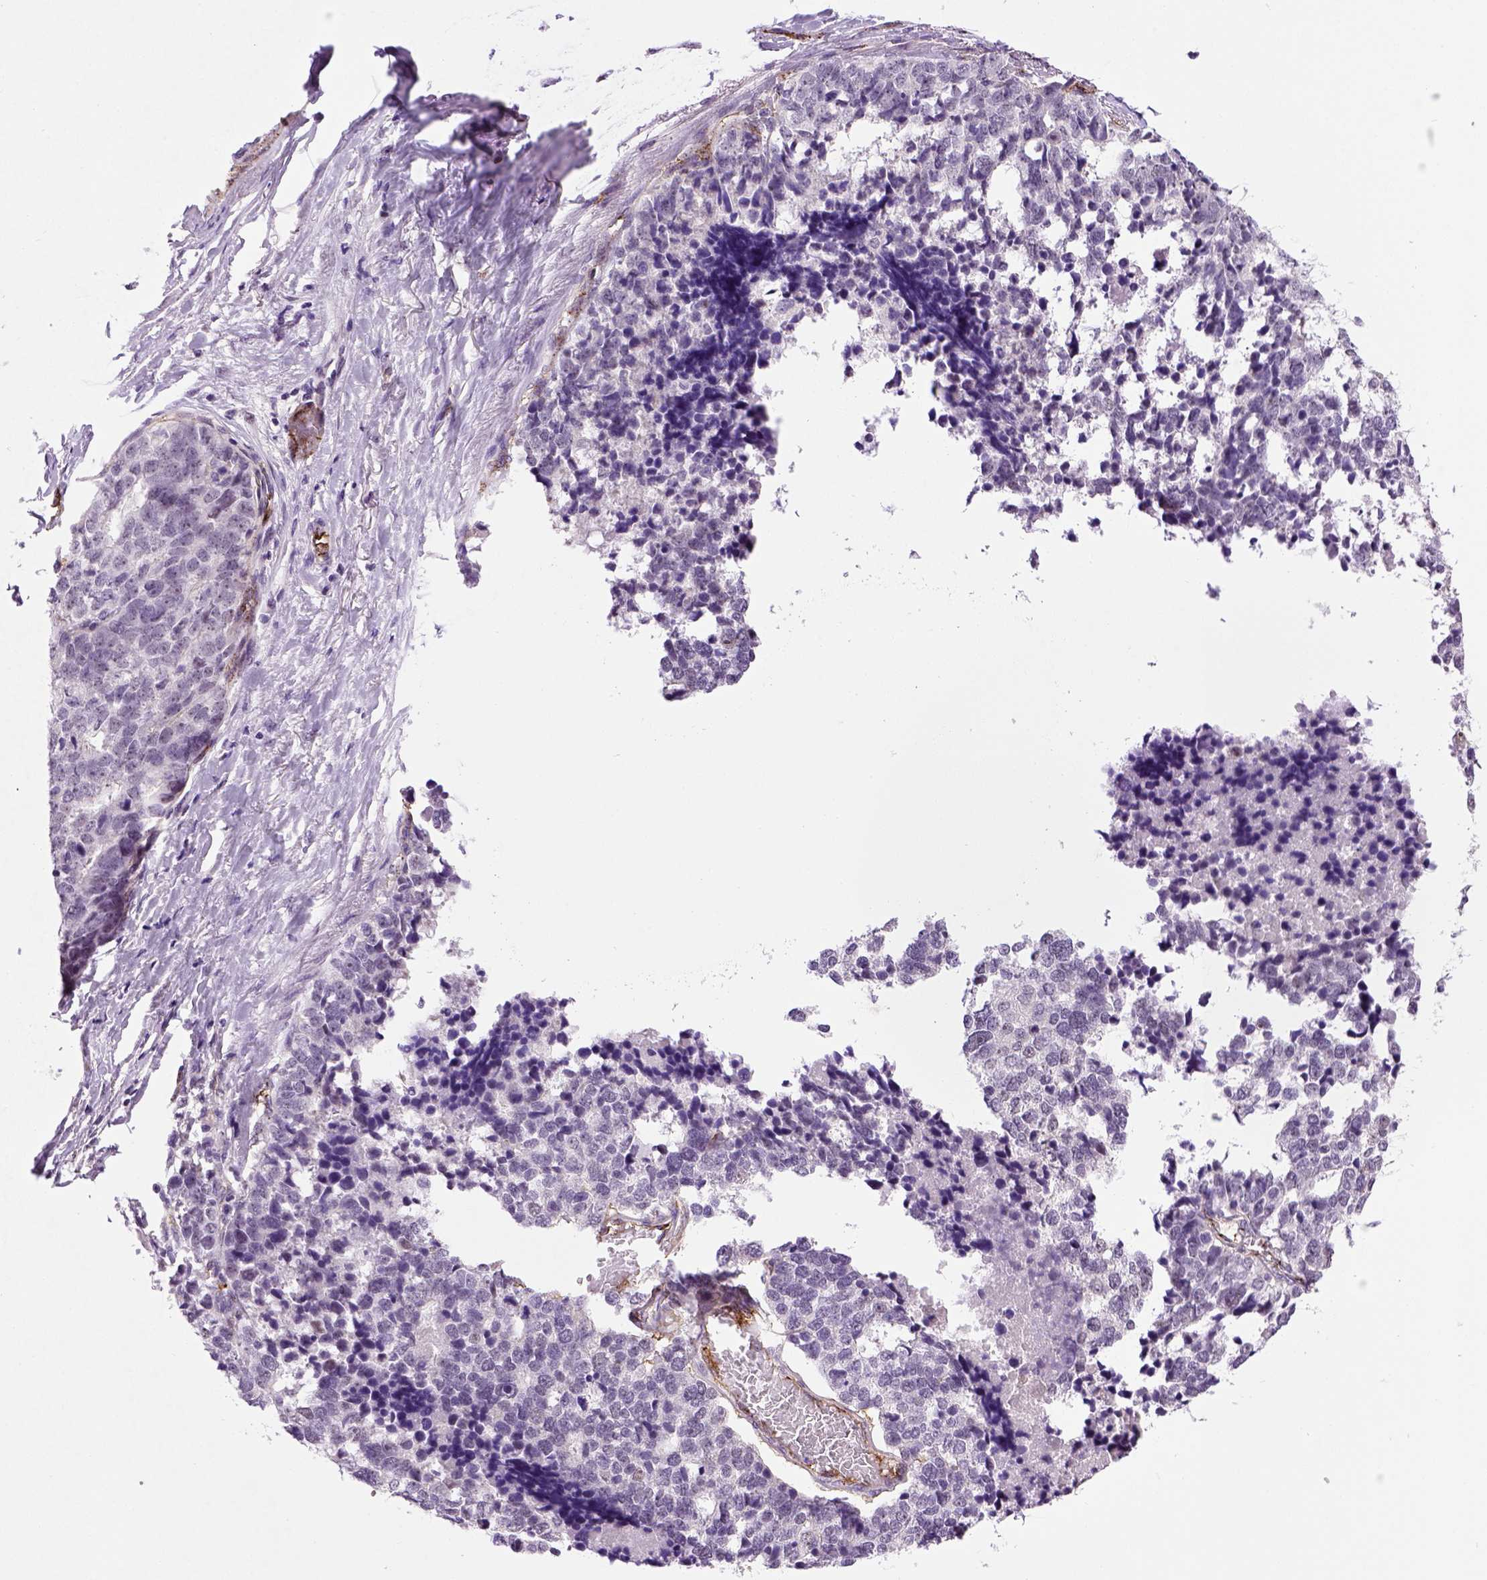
{"staining": {"intensity": "negative", "quantity": "none", "location": "none"}, "tissue": "stomach cancer", "cell_type": "Tumor cells", "image_type": "cancer", "snomed": [{"axis": "morphology", "description": "Adenocarcinoma, NOS"}, {"axis": "topography", "description": "Stomach"}], "caption": "Tumor cells show no significant protein expression in stomach adenocarcinoma.", "gene": "VWF", "patient": {"sex": "male", "age": 69}}